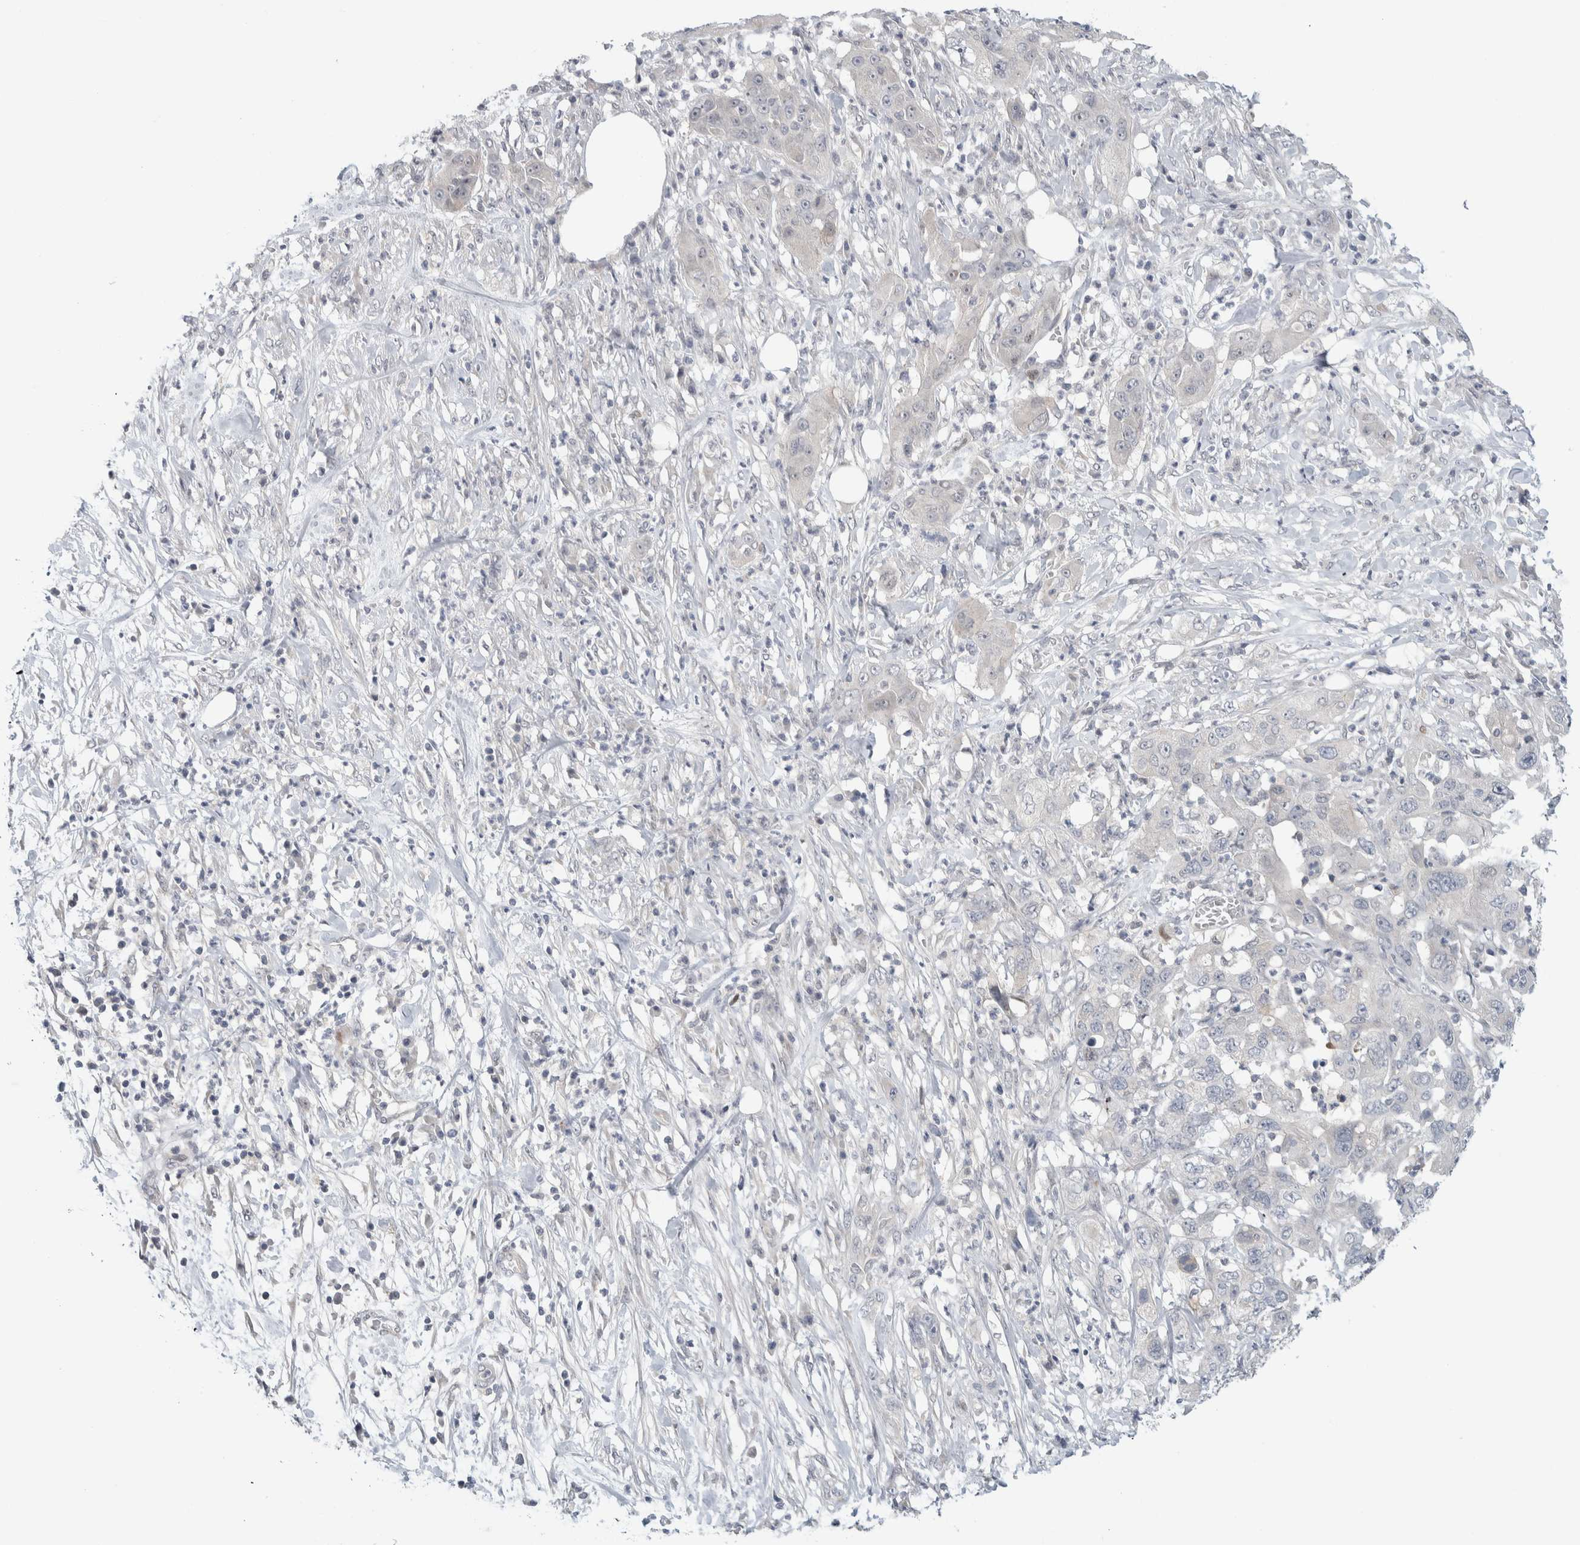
{"staining": {"intensity": "negative", "quantity": "none", "location": "none"}, "tissue": "pancreatic cancer", "cell_type": "Tumor cells", "image_type": "cancer", "snomed": [{"axis": "morphology", "description": "Adenocarcinoma, NOS"}, {"axis": "topography", "description": "Pancreas"}], "caption": "Tumor cells are negative for protein expression in human pancreatic cancer (adenocarcinoma).", "gene": "NCR3LG1", "patient": {"sex": "female", "age": 78}}